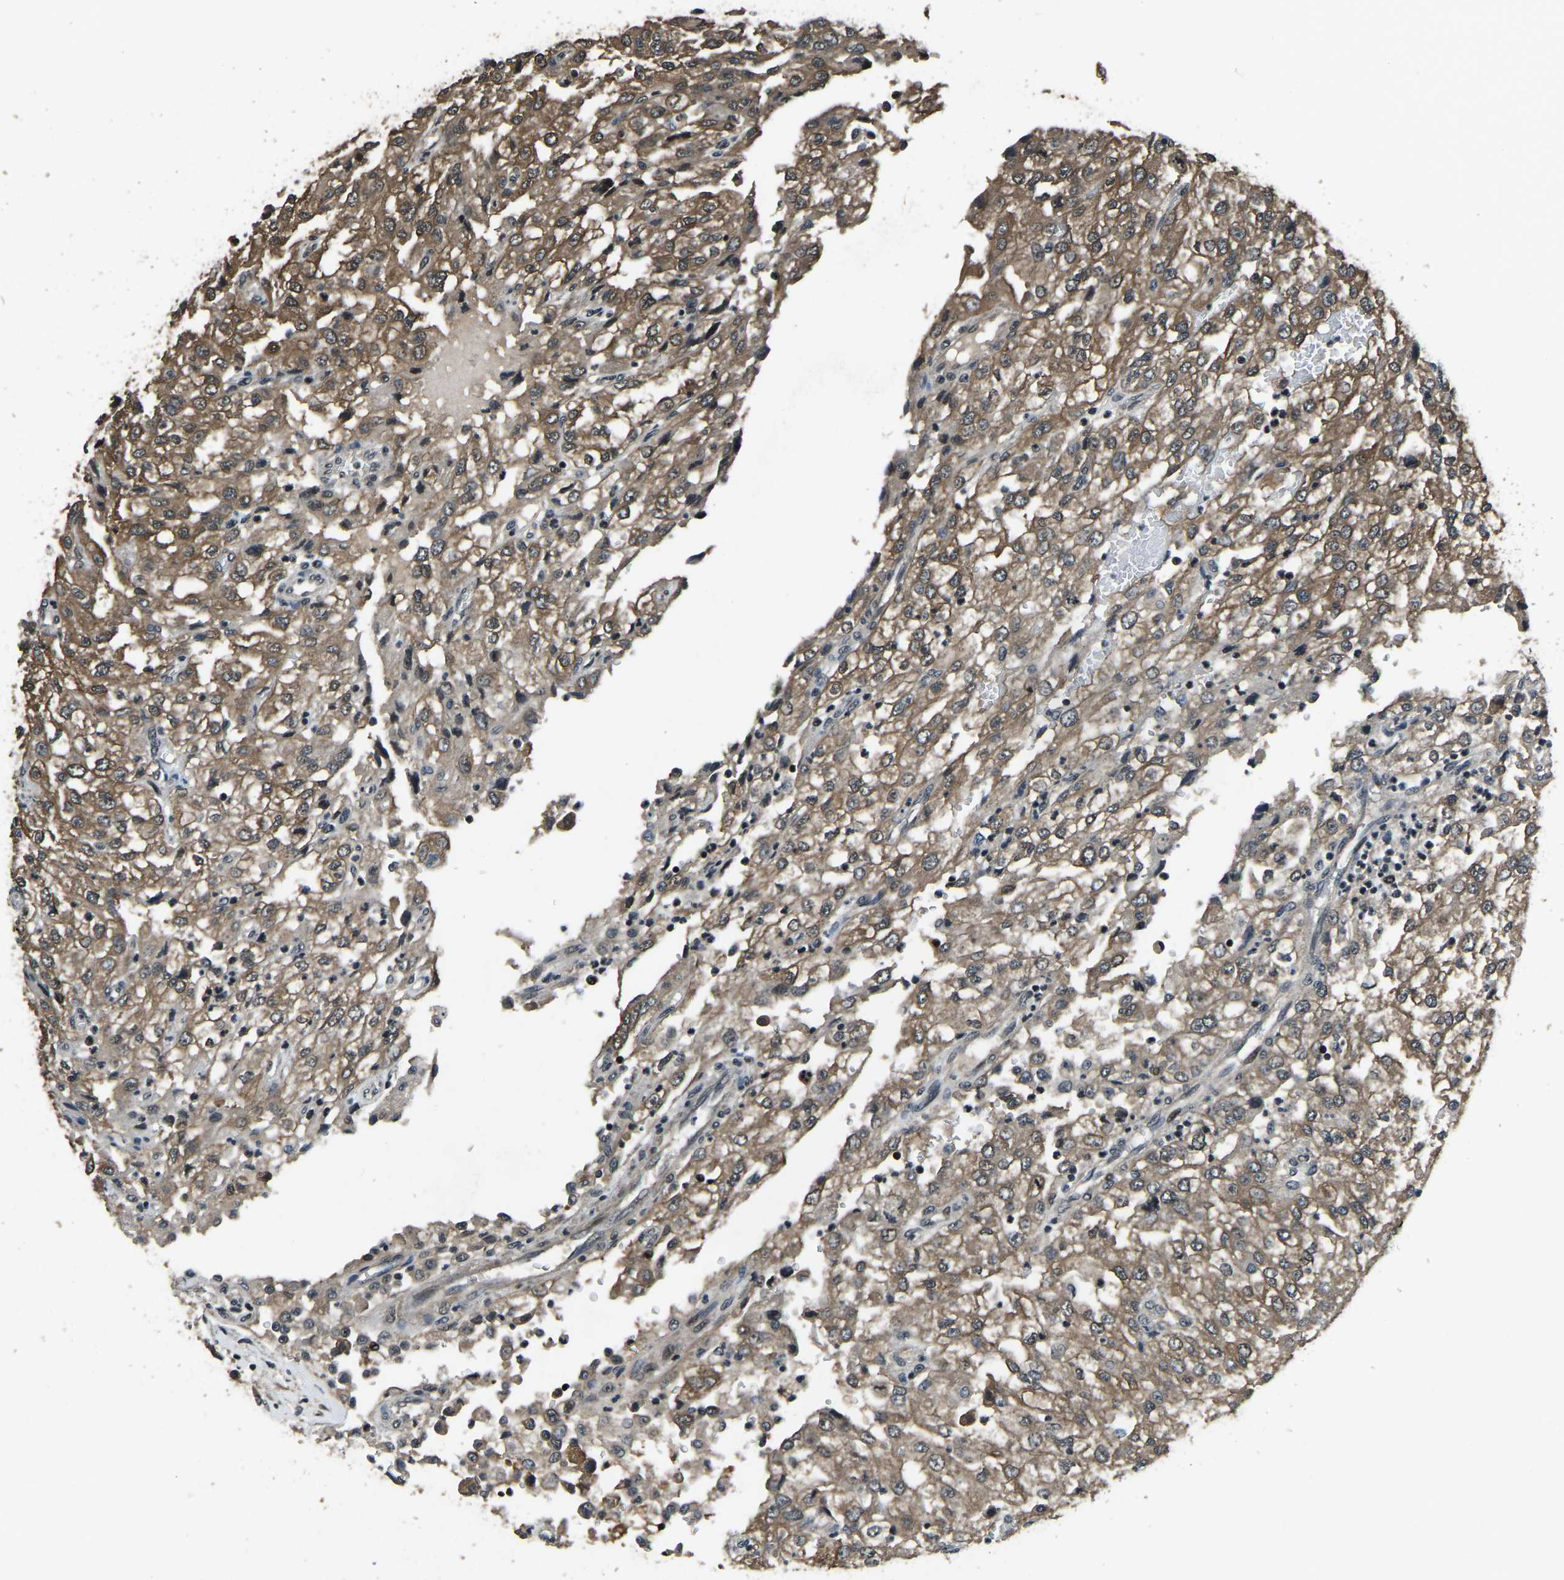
{"staining": {"intensity": "moderate", "quantity": ">75%", "location": "cytoplasmic/membranous"}, "tissue": "renal cancer", "cell_type": "Tumor cells", "image_type": "cancer", "snomed": [{"axis": "morphology", "description": "Adenocarcinoma, NOS"}, {"axis": "topography", "description": "Kidney"}], "caption": "Moderate cytoplasmic/membranous protein staining is identified in approximately >75% of tumor cells in adenocarcinoma (renal). (DAB (3,3'-diaminobenzidine) IHC with brightfield microscopy, high magnification).", "gene": "ANKIB1", "patient": {"sex": "female", "age": 54}}